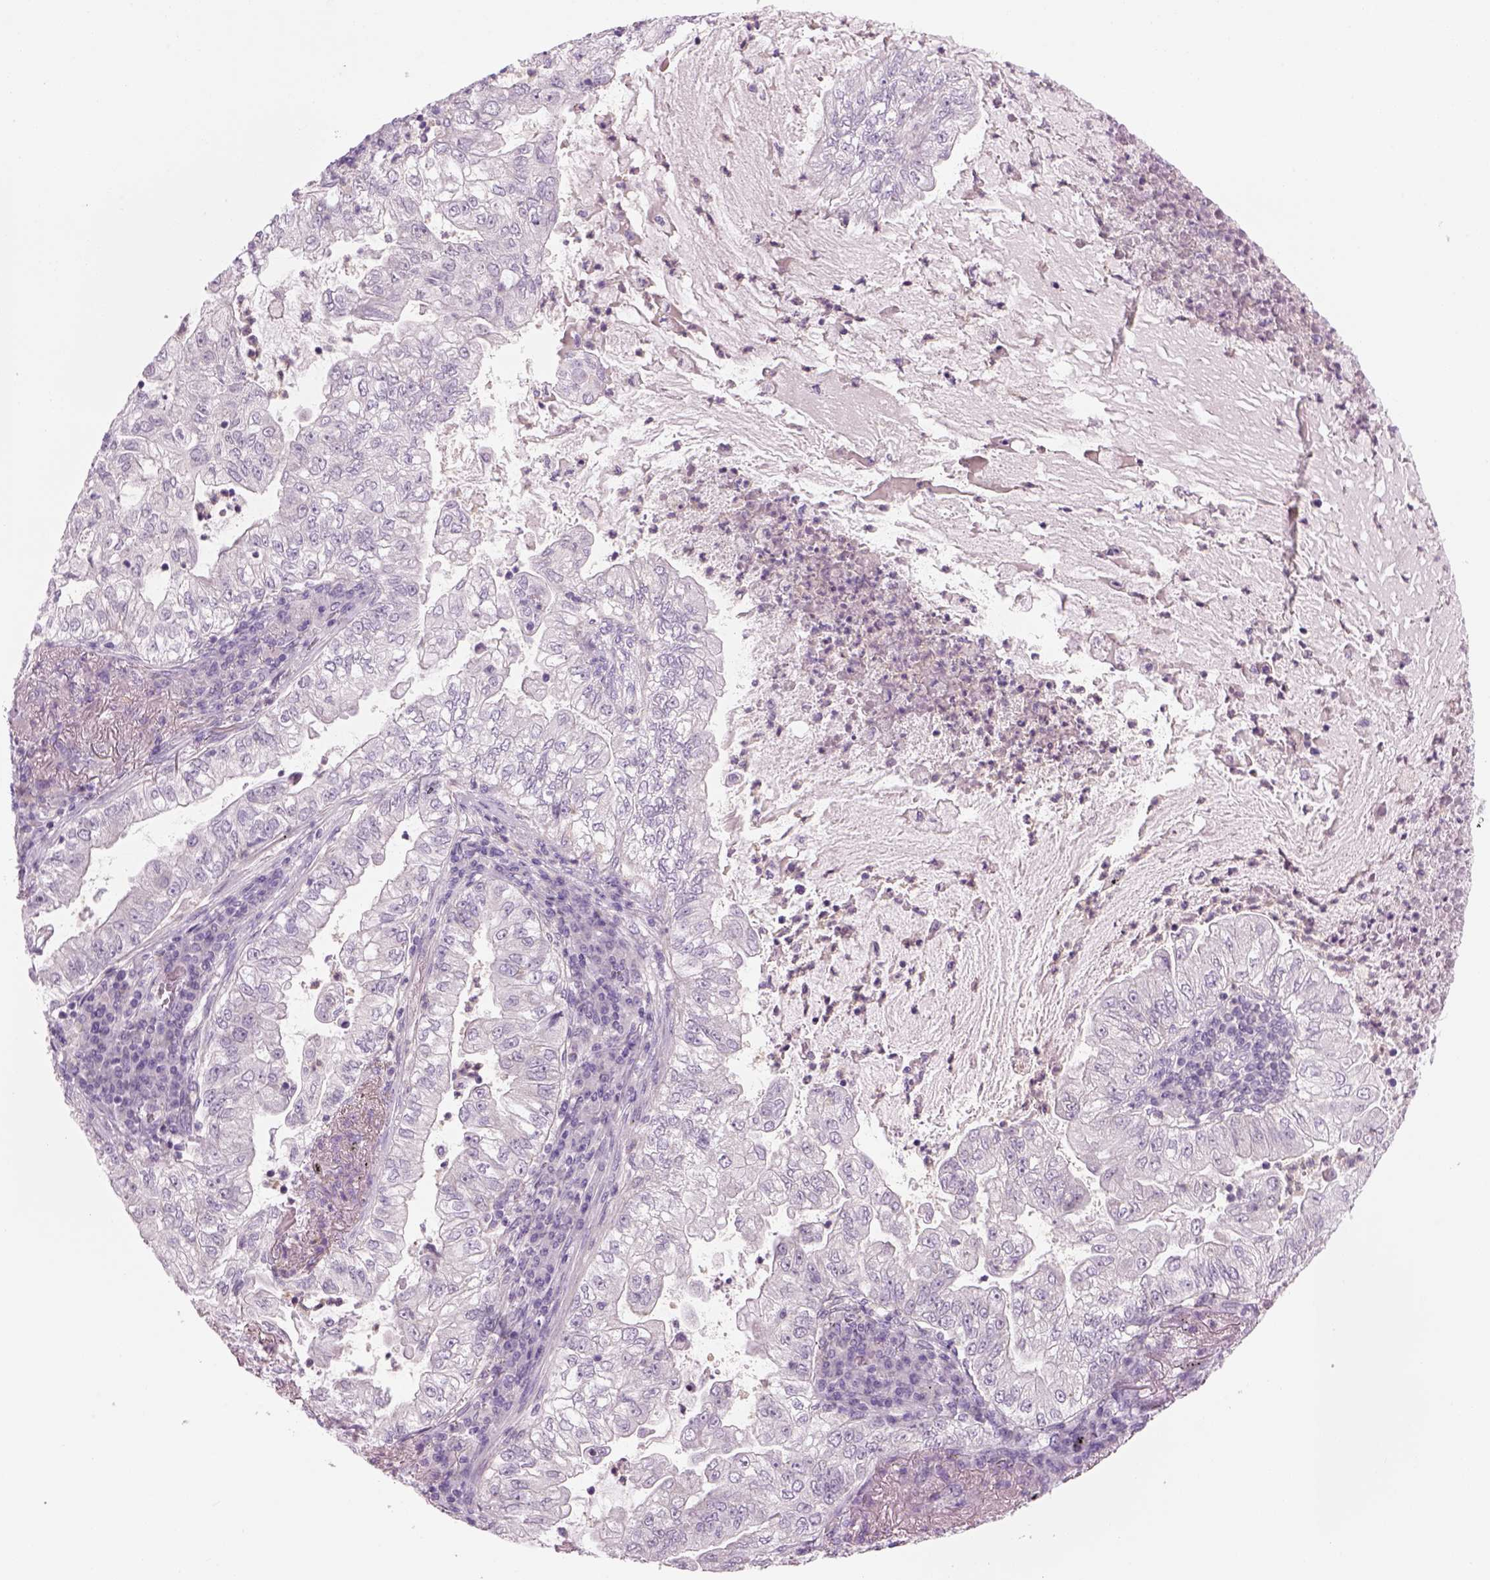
{"staining": {"intensity": "negative", "quantity": "none", "location": "none"}, "tissue": "lung cancer", "cell_type": "Tumor cells", "image_type": "cancer", "snomed": [{"axis": "morphology", "description": "Adenocarcinoma, NOS"}, {"axis": "topography", "description": "Lung"}], "caption": "Tumor cells show no significant expression in lung adenocarcinoma.", "gene": "MDH1B", "patient": {"sex": "female", "age": 73}}